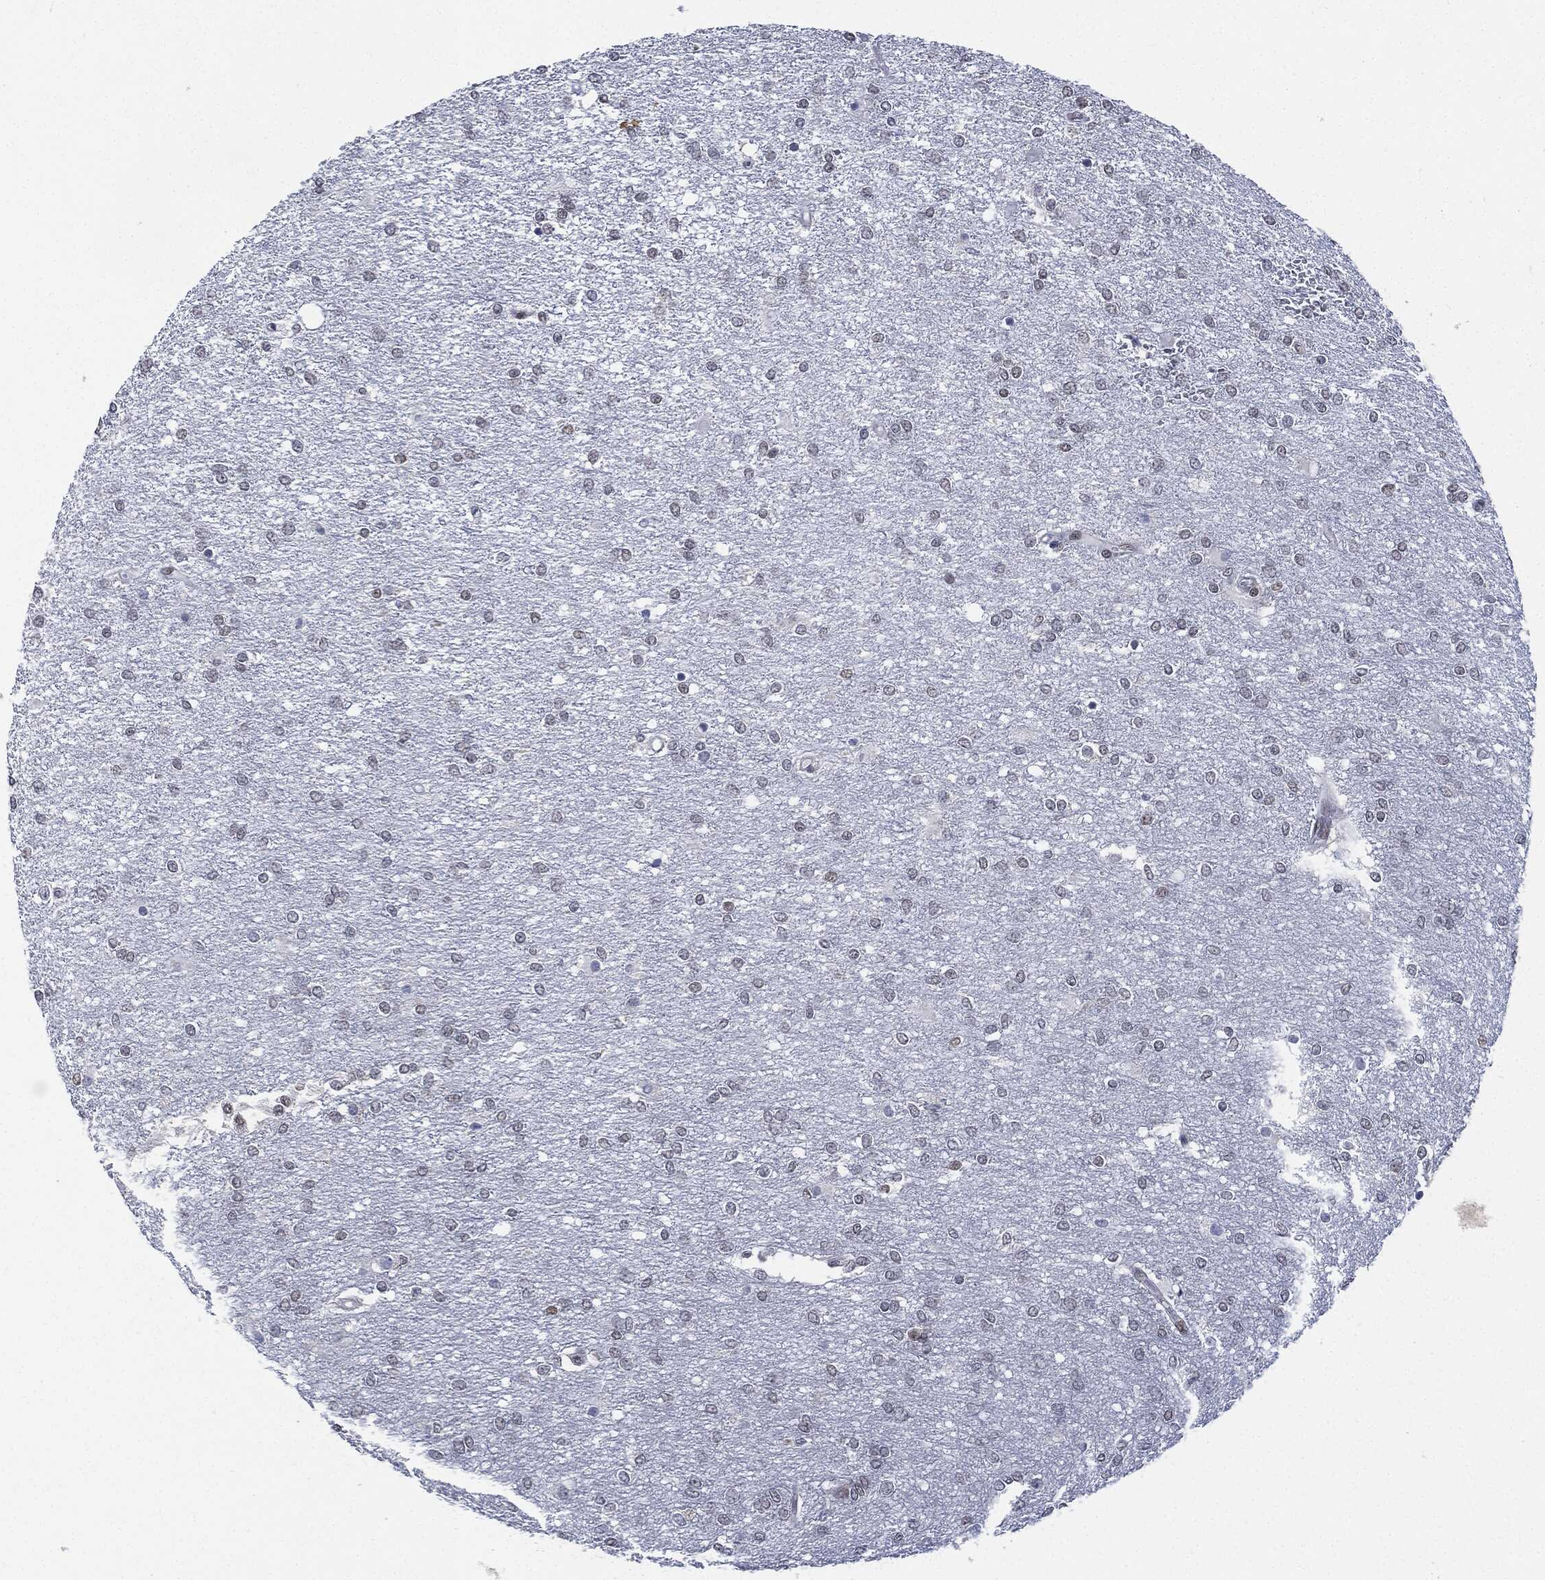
{"staining": {"intensity": "negative", "quantity": "none", "location": "none"}, "tissue": "glioma", "cell_type": "Tumor cells", "image_type": "cancer", "snomed": [{"axis": "morphology", "description": "Glioma, malignant, High grade"}, {"axis": "topography", "description": "Brain"}], "caption": "A high-resolution micrograph shows IHC staining of malignant high-grade glioma, which reveals no significant expression in tumor cells.", "gene": "PCNA", "patient": {"sex": "female", "age": 61}}